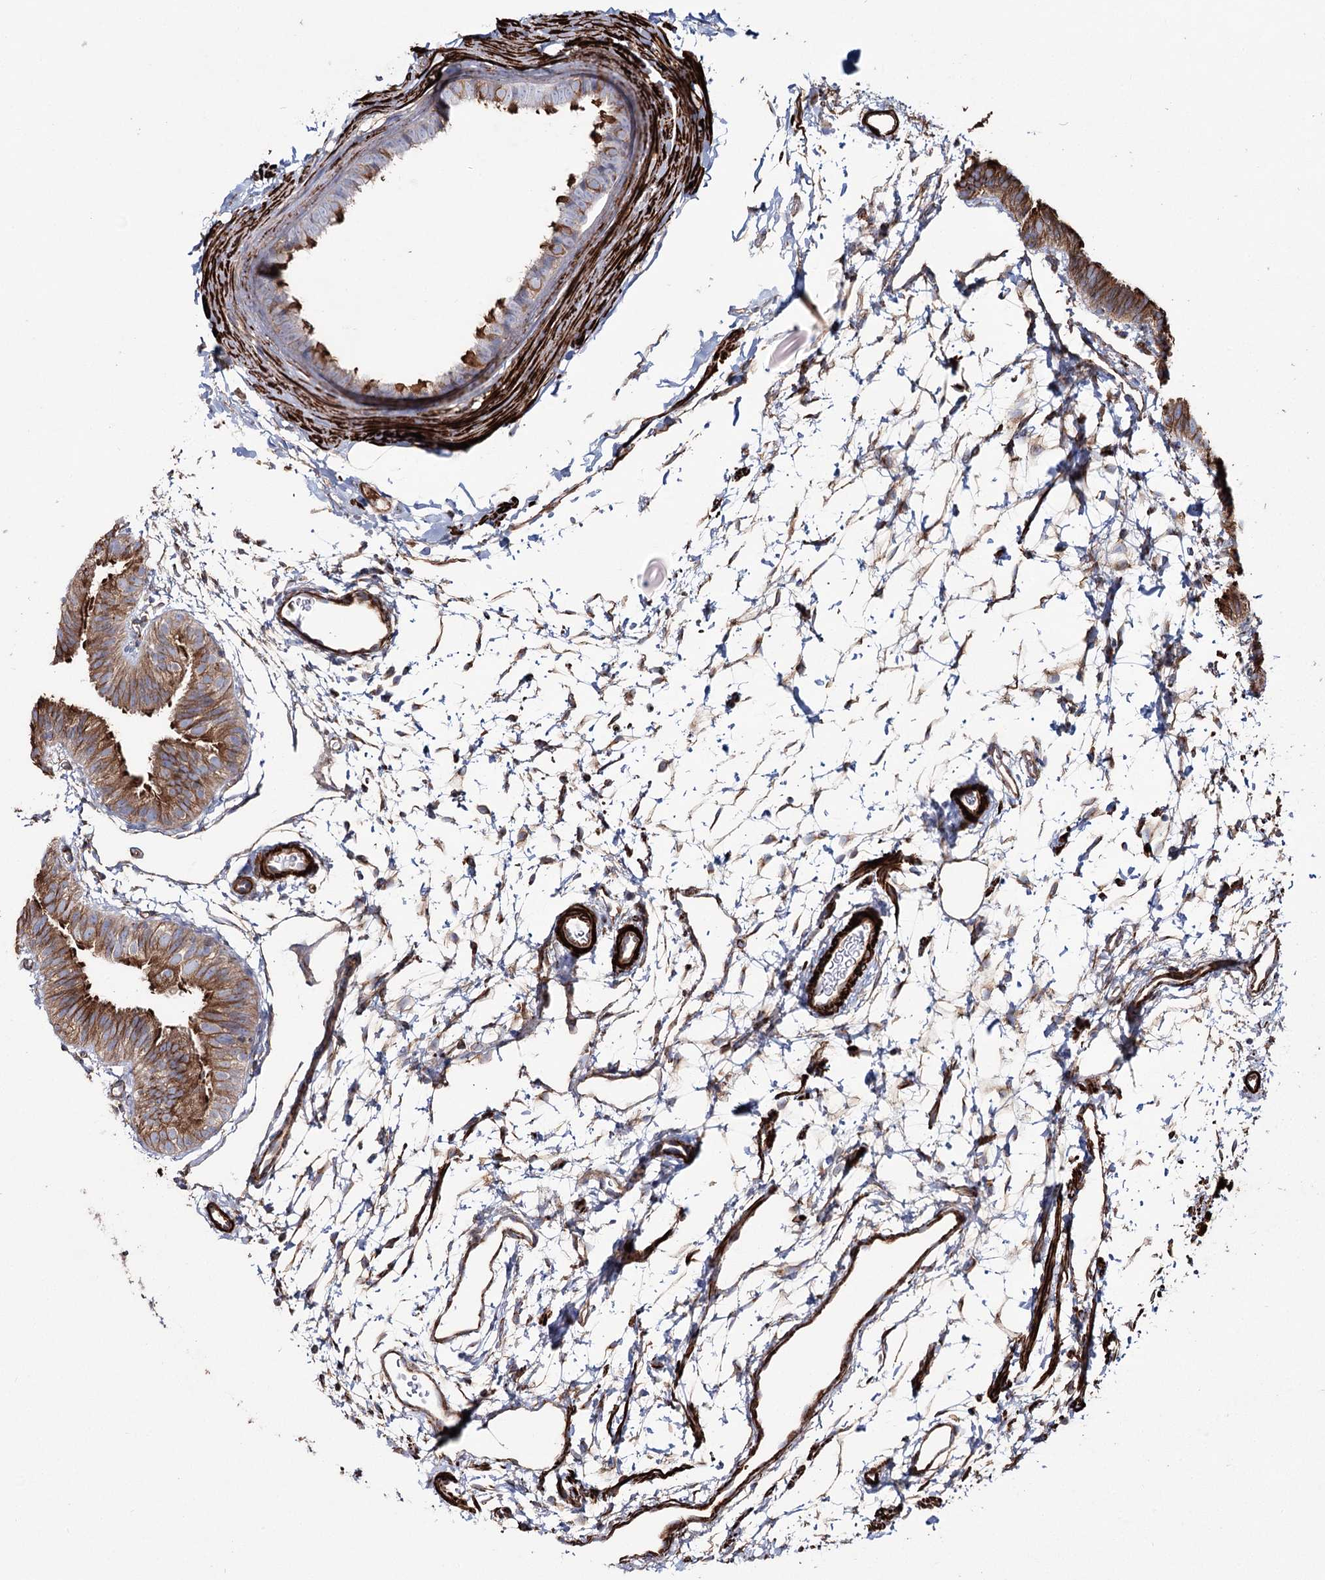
{"staining": {"intensity": "strong", "quantity": "25%-75%", "location": "cytoplasmic/membranous"}, "tissue": "fallopian tube", "cell_type": "Glandular cells", "image_type": "normal", "snomed": [{"axis": "morphology", "description": "Normal tissue, NOS"}, {"axis": "topography", "description": "Fallopian tube"}], "caption": "There is high levels of strong cytoplasmic/membranous staining in glandular cells of unremarkable fallopian tube, as demonstrated by immunohistochemical staining (brown color).", "gene": "SUMF1", "patient": {"sex": "female", "age": 35}}